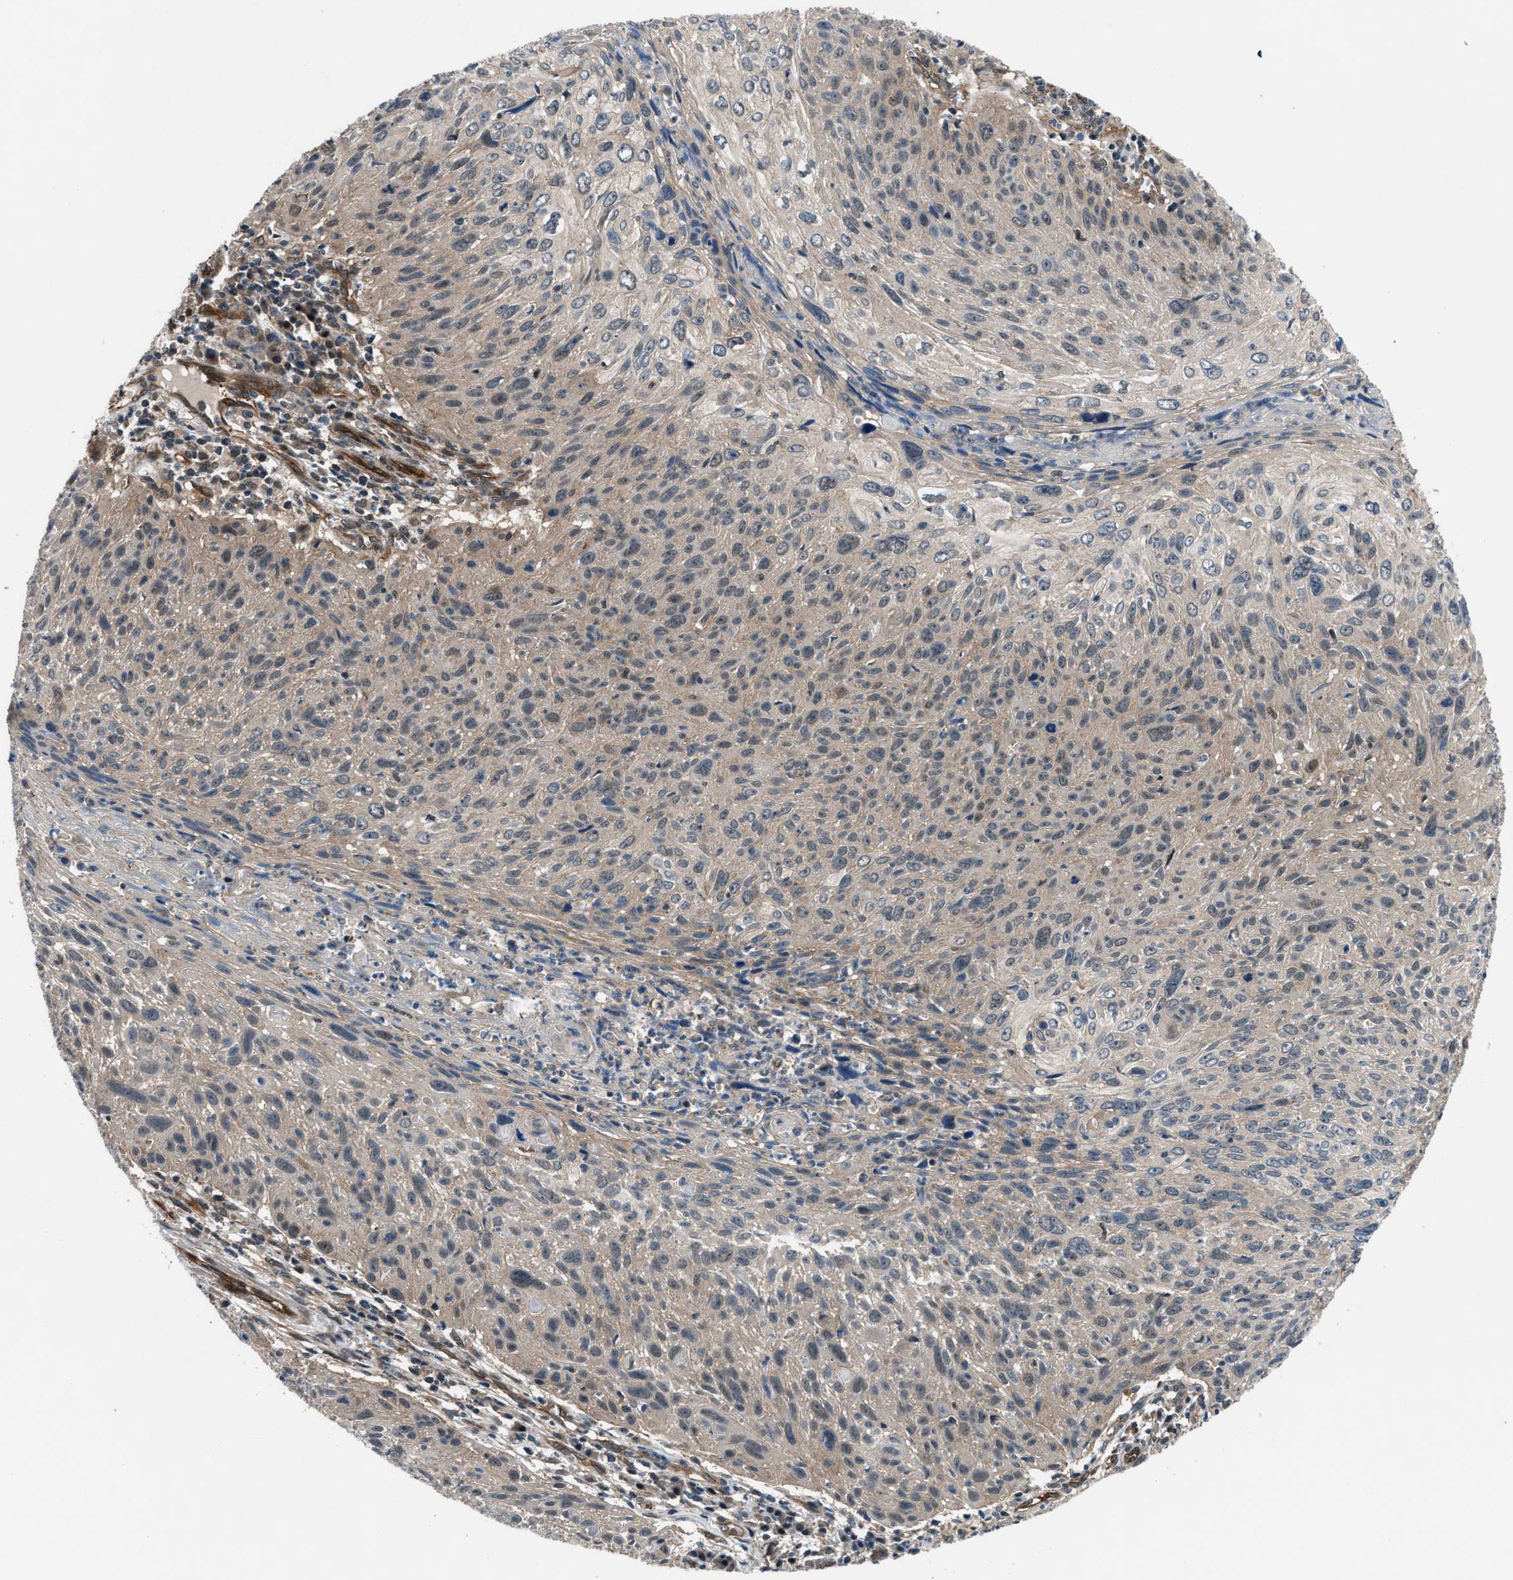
{"staining": {"intensity": "weak", "quantity": "25%-75%", "location": "cytoplasmic/membranous"}, "tissue": "cervical cancer", "cell_type": "Tumor cells", "image_type": "cancer", "snomed": [{"axis": "morphology", "description": "Squamous cell carcinoma, NOS"}, {"axis": "topography", "description": "Cervix"}], "caption": "Tumor cells show low levels of weak cytoplasmic/membranous staining in about 25%-75% of cells in cervical squamous cell carcinoma.", "gene": "COPS2", "patient": {"sex": "female", "age": 51}}